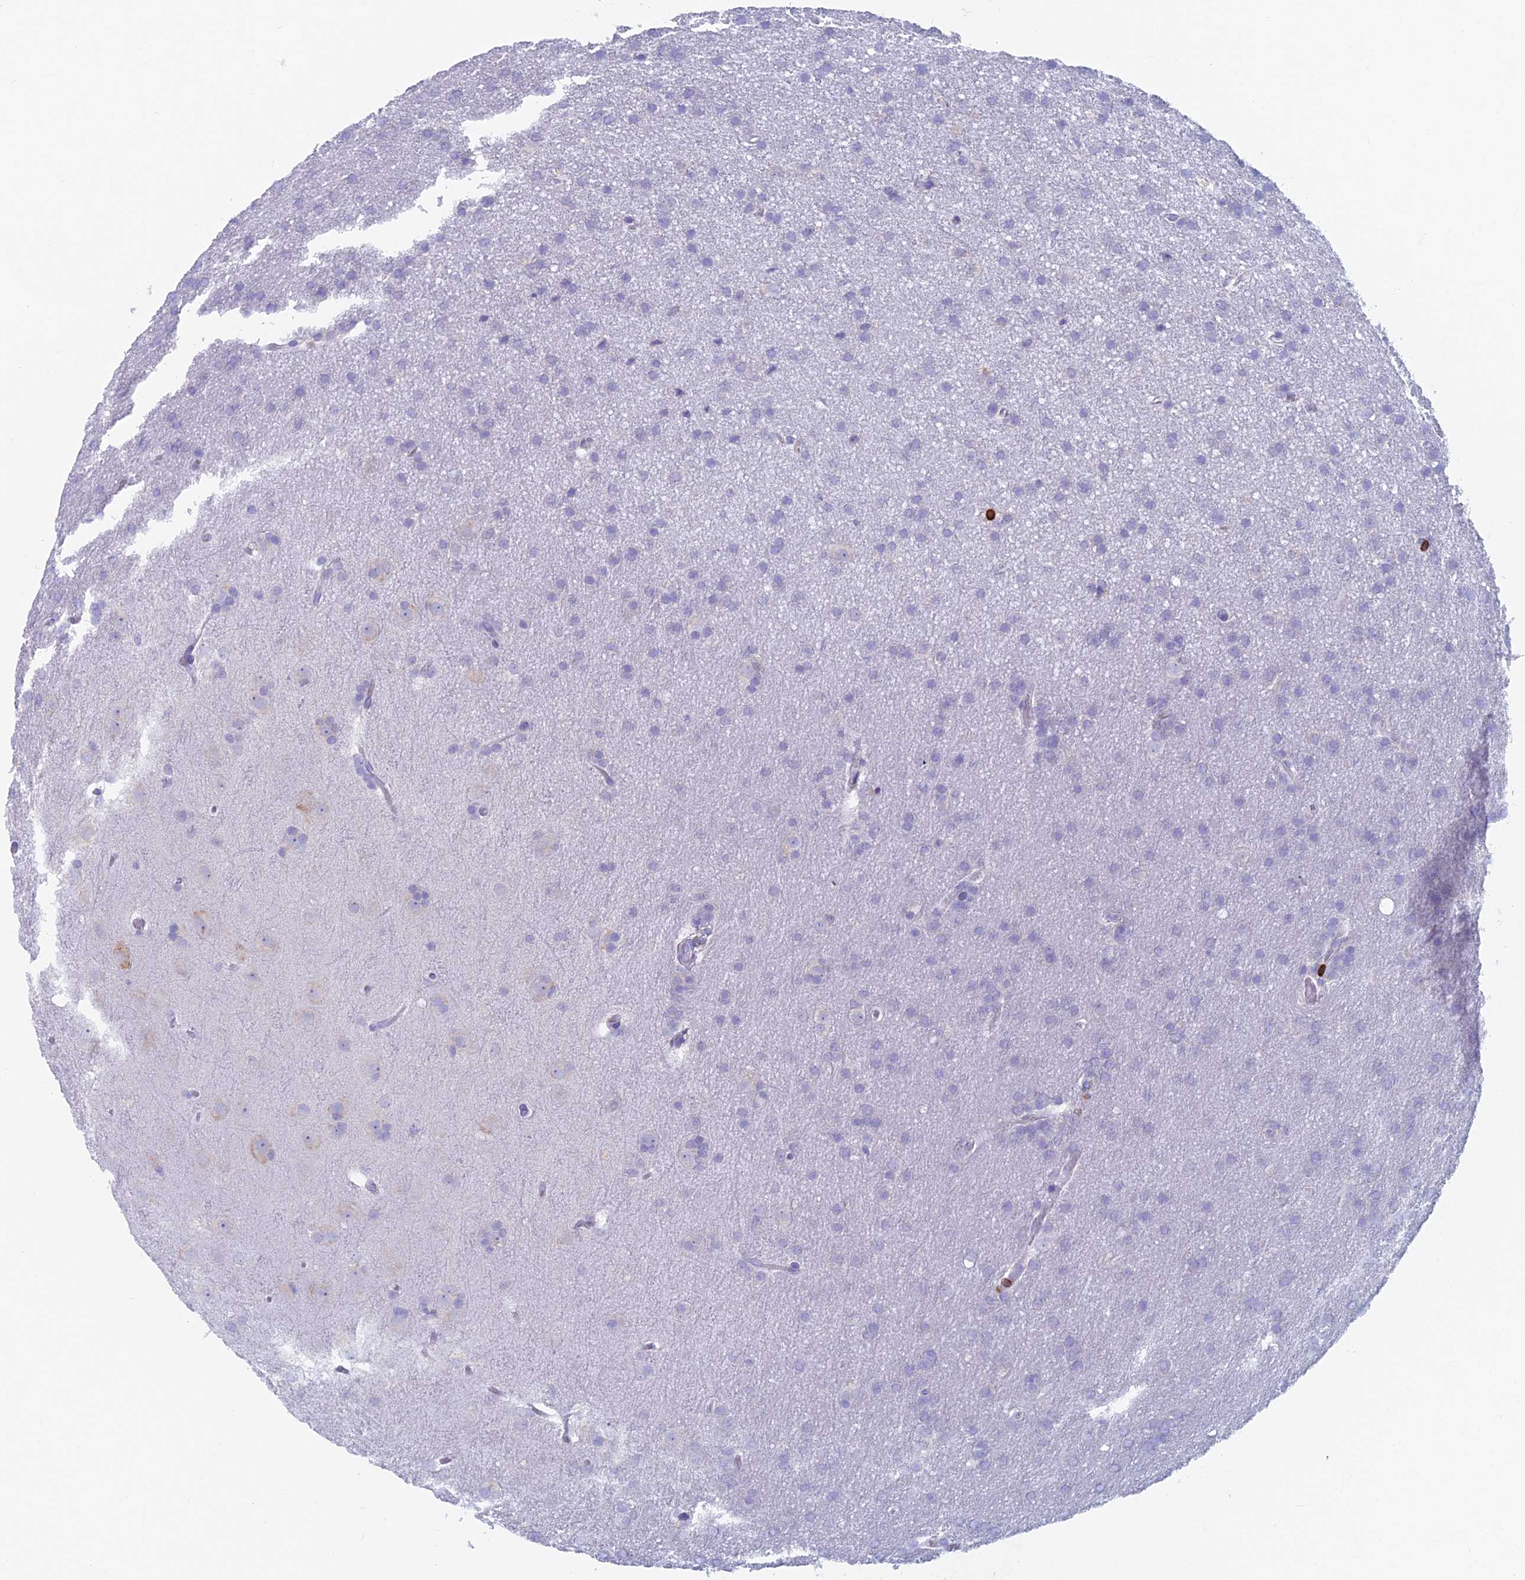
{"staining": {"intensity": "negative", "quantity": "none", "location": "none"}, "tissue": "glioma", "cell_type": "Tumor cells", "image_type": "cancer", "snomed": [{"axis": "morphology", "description": "Glioma, malignant, Low grade"}, {"axis": "topography", "description": "Brain"}], "caption": "The histopathology image demonstrates no staining of tumor cells in malignant glioma (low-grade).", "gene": "ABI3BP", "patient": {"sex": "female", "age": 32}}